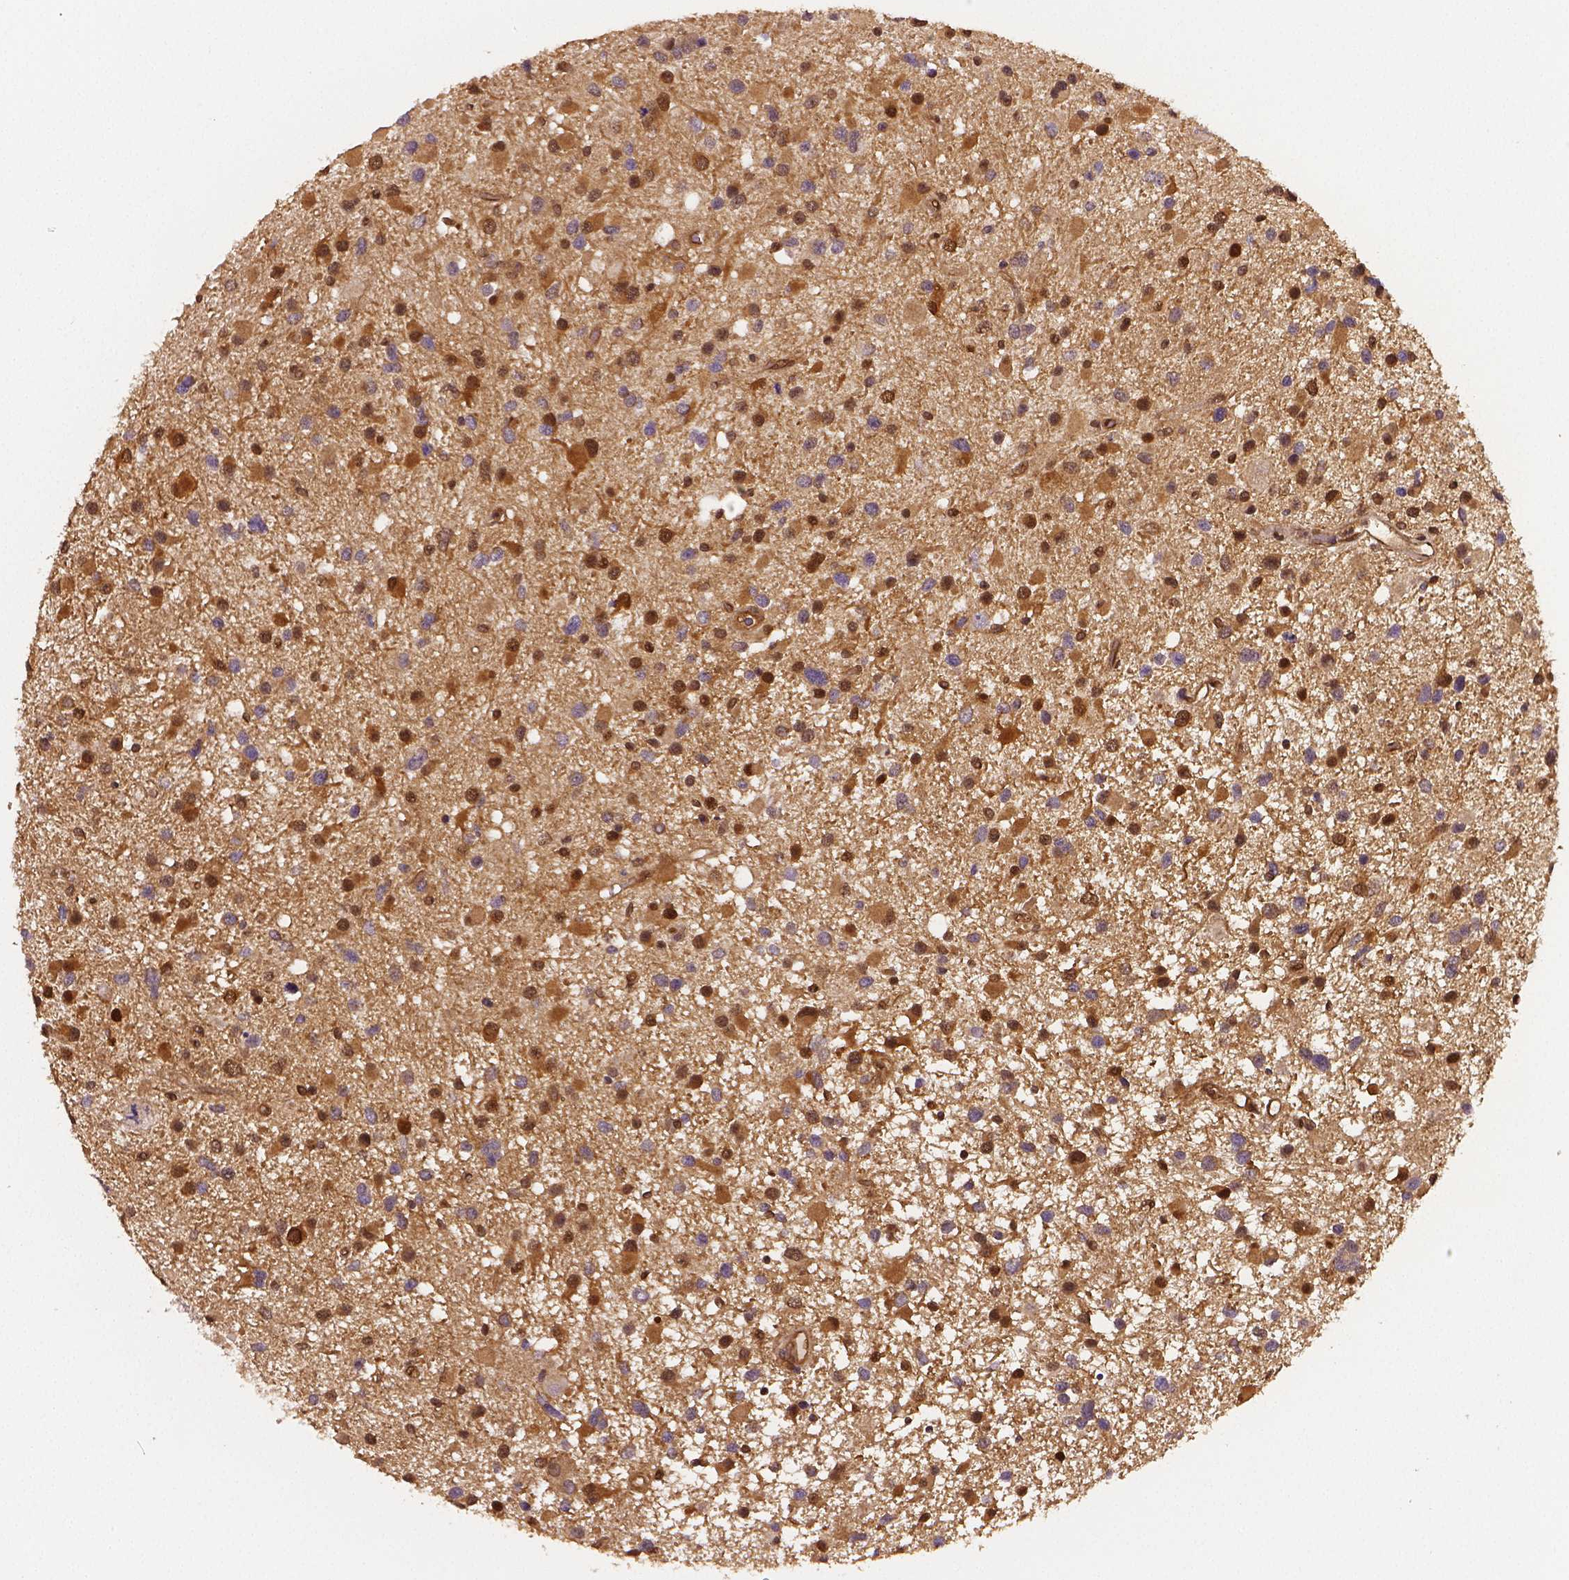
{"staining": {"intensity": "moderate", "quantity": "25%-75%", "location": "cytoplasmic/membranous,nuclear"}, "tissue": "glioma", "cell_type": "Tumor cells", "image_type": "cancer", "snomed": [{"axis": "morphology", "description": "Glioma, malignant, Low grade"}, {"axis": "topography", "description": "Brain"}], "caption": "Immunohistochemical staining of malignant glioma (low-grade) reveals moderate cytoplasmic/membranous and nuclear protein positivity in approximately 25%-75% of tumor cells.", "gene": "STAT3", "patient": {"sex": "female", "age": 32}}